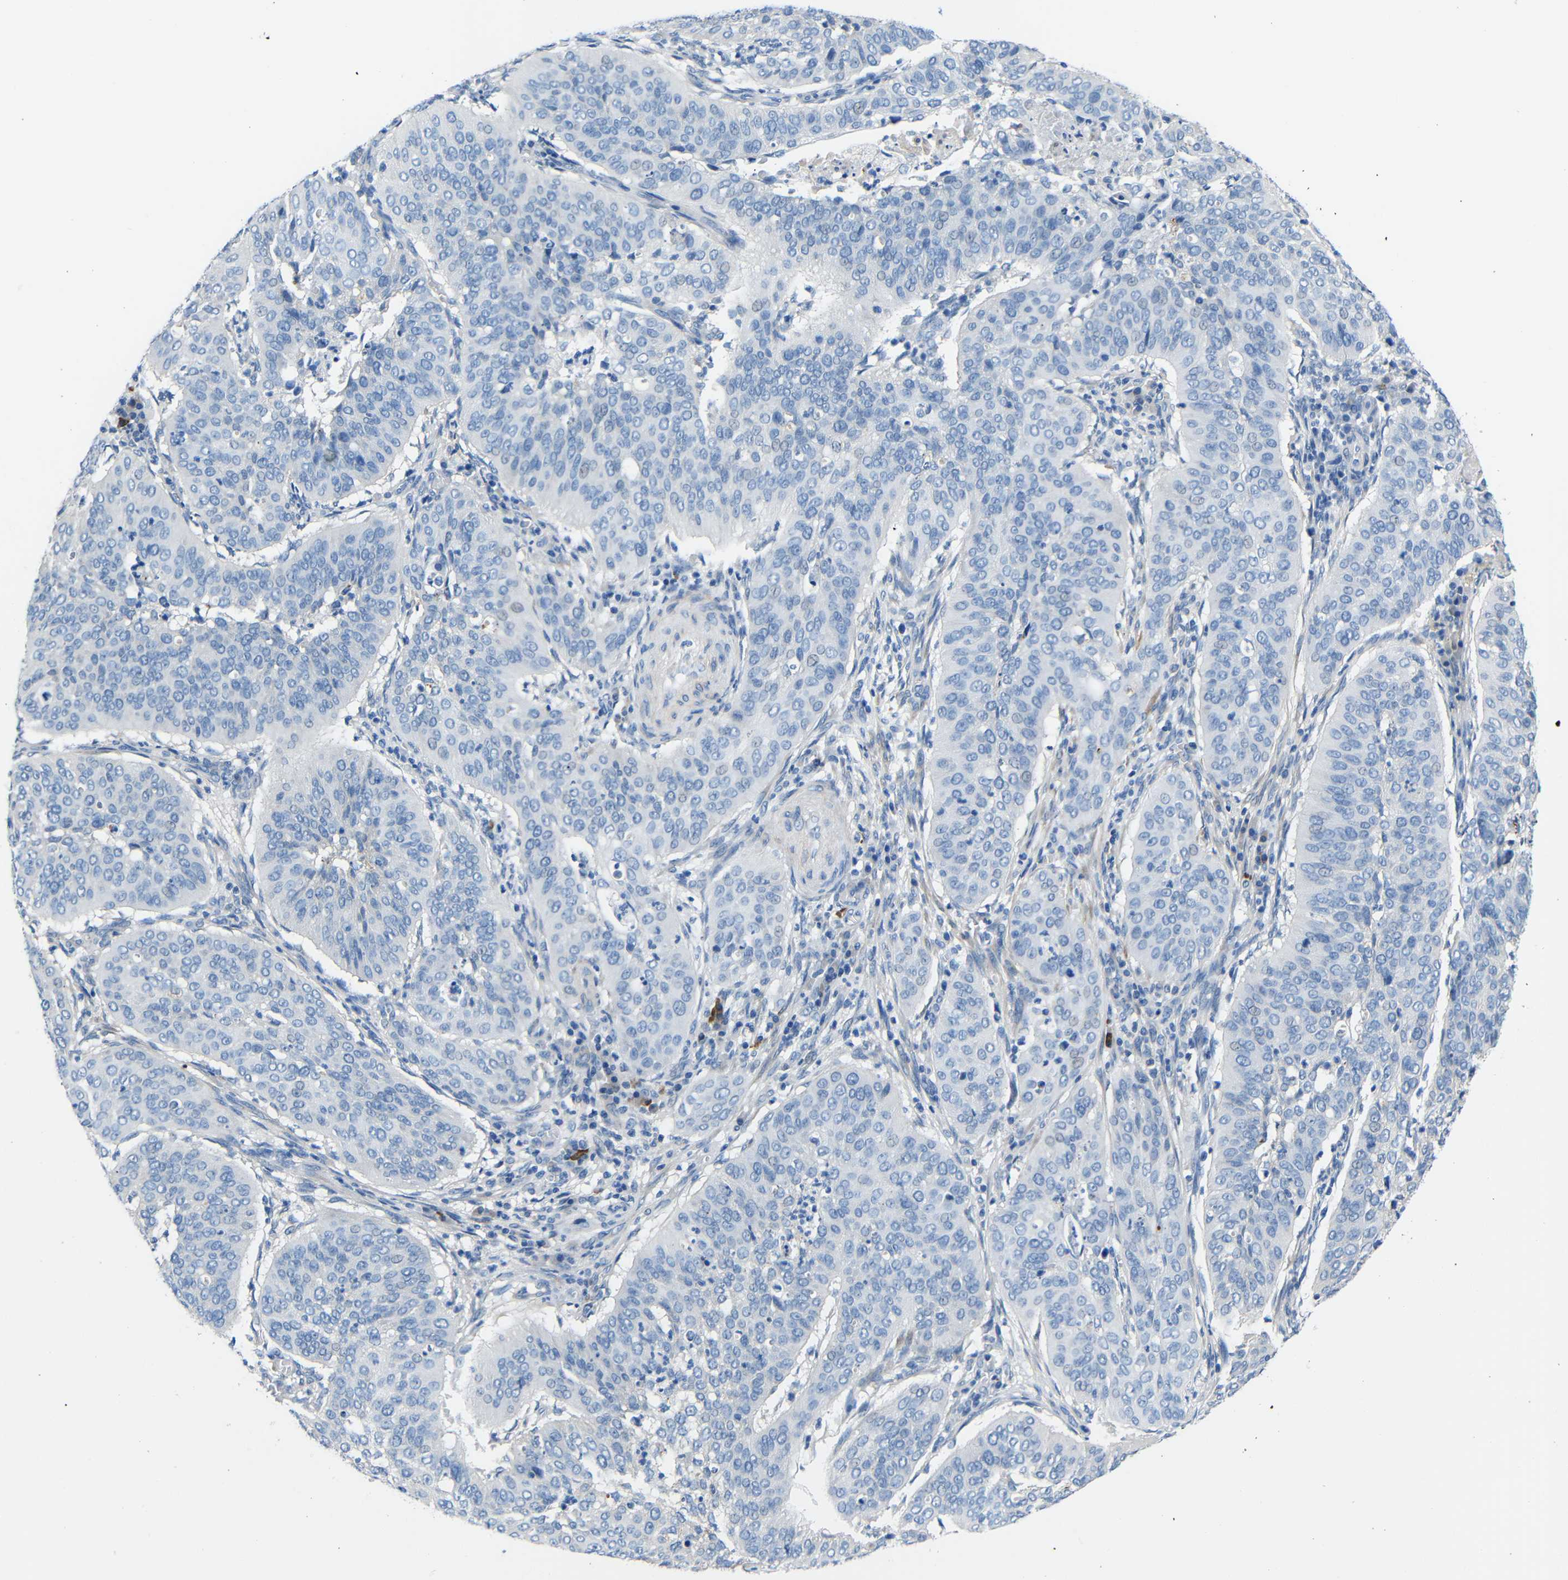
{"staining": {"intensity": "negative", "quantity": "none", "location": "none"}, "tissue": "cervical cancer", "cell_type": "Tumor cells", "image_type": "cancer", "snomed": [{"axis": "morphology", "description": "Normal tissue, NOS"}, {"axis": "morphology", "description": "Squamous cell carcinoma, NOS"}, {"axis": "topography", "description": "Cervix"}], "caption": "The micrograph displays no staining of tumor cells in cervical cancer.", "gene": "NEGR1", "patient": {"sex": "female", "age": 39}}